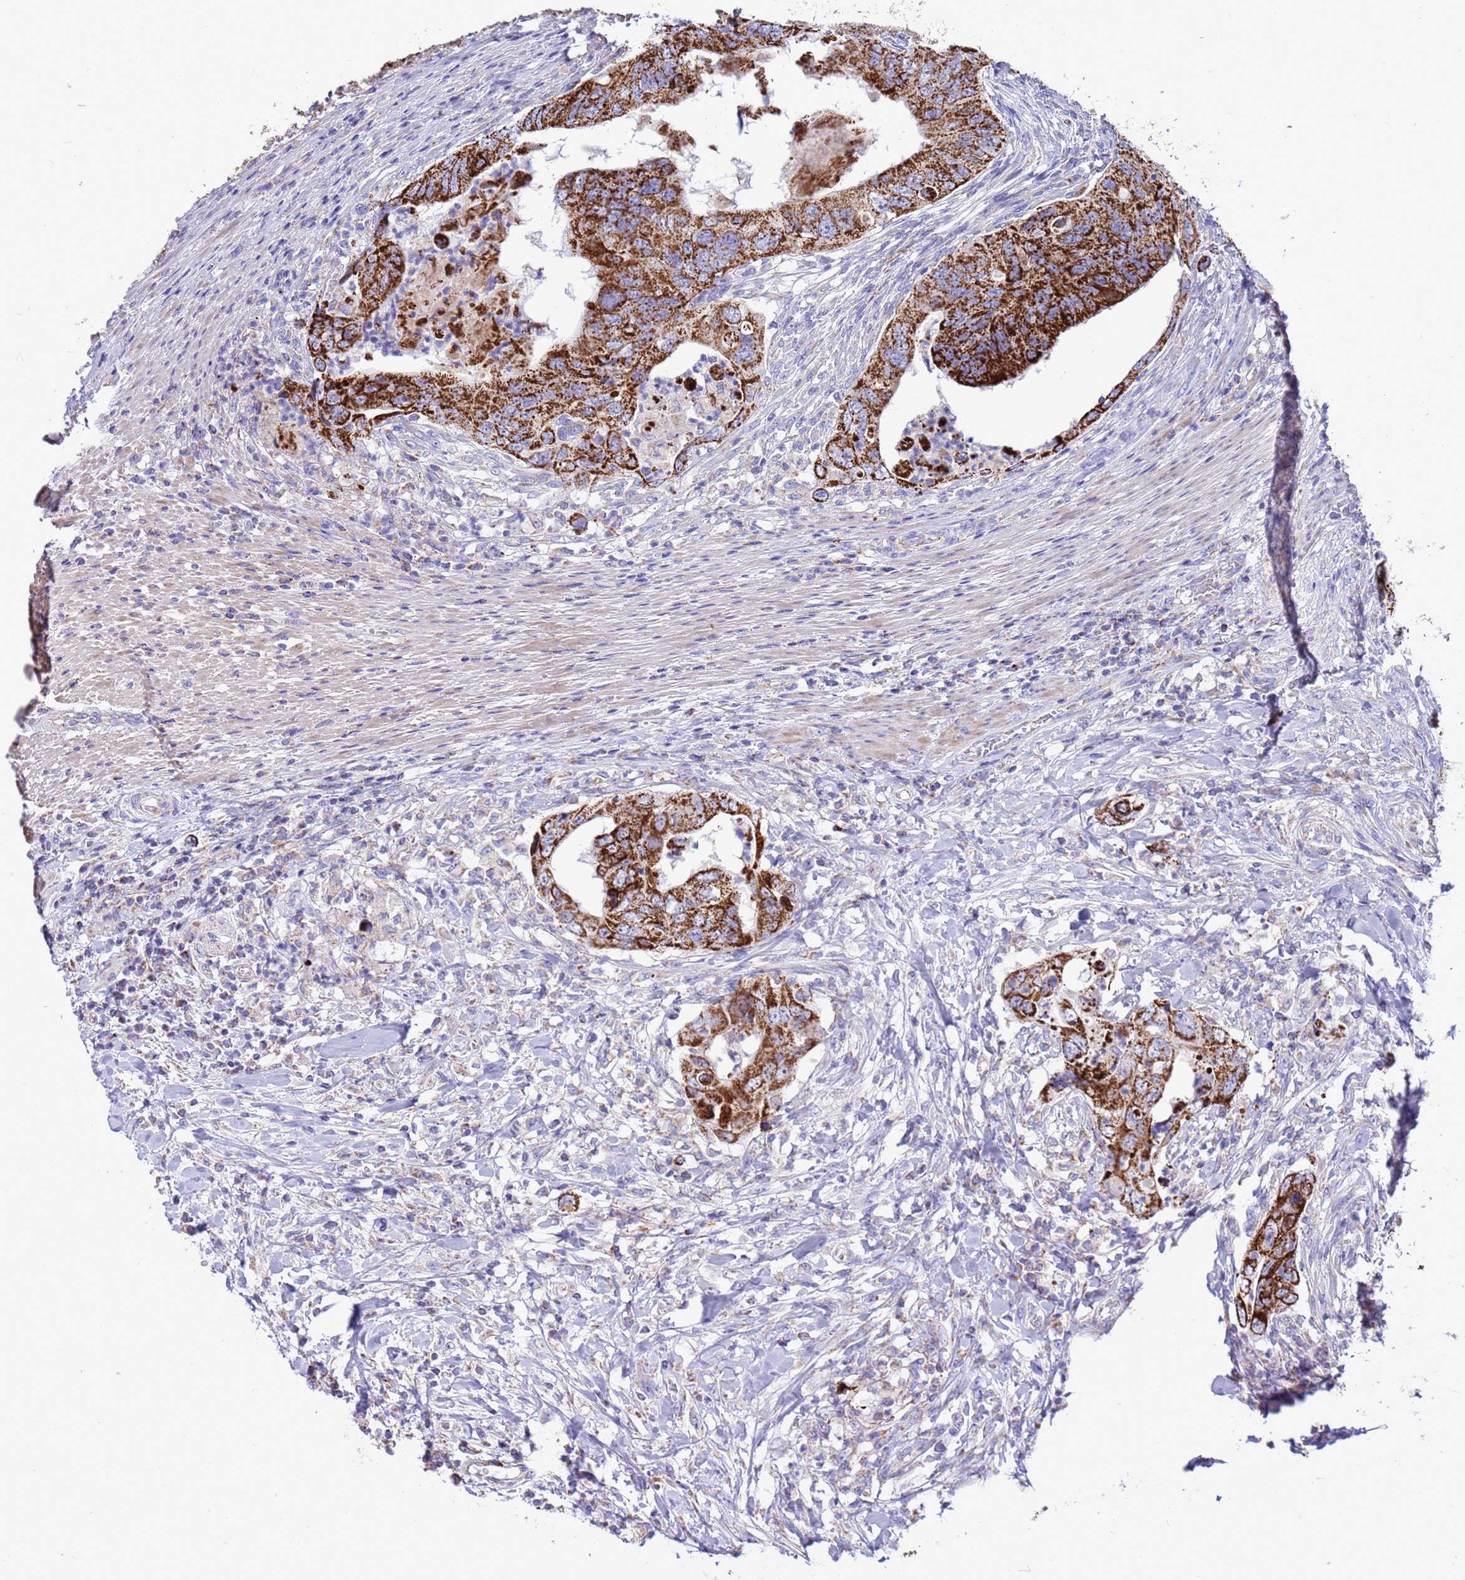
{"staining": {"intensity": "strong", "quantity": ">75%", "location": "cytoplasmic/membranous"}, "tissue": "colorectal cancer", "cell_type": "Tumor cells", "image_type": "cancer", "snomed": [{"axis": "morphology", "description": "Adenocarcinoma, NOS"}, {"axis": "topography", "description": "Rectum"}], "caption": "Tumor cells demonstrate strong cytoplasmic/membranous positivity in about >75% of cells in adenocarcinoma (colorectal).", "gene": "RNF165", "patient": {"sex": "male", "age": 63}}